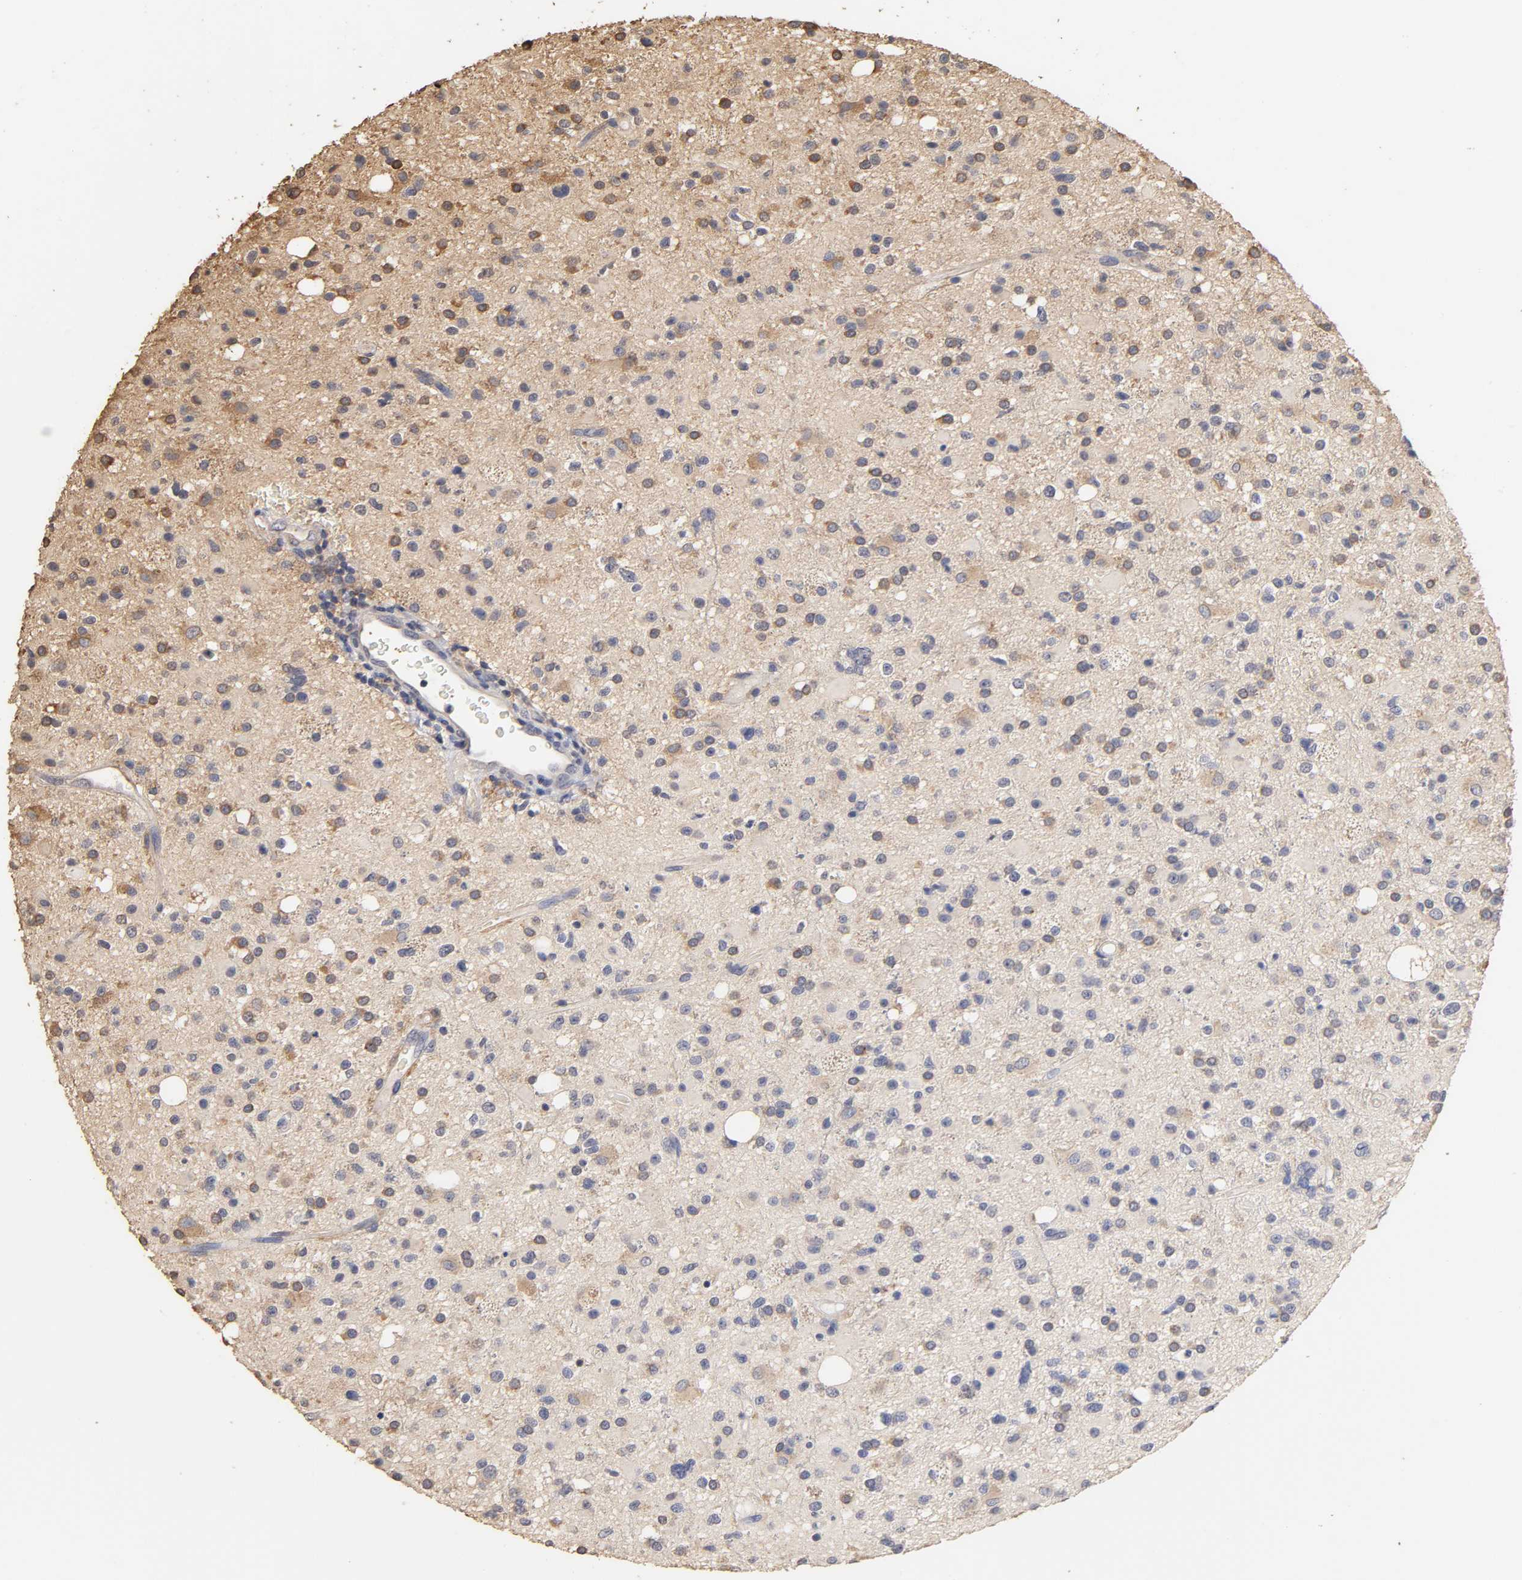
{"staining": {"intensity": "moderate", "quantity": "<25%", "location": "cytoplasmic/membranous"}, "tissue": "glioma", "cell_type": "Tumor cells", "image_type": "cancer", "snomed": [{"axis": "morphology", "description": "Glioma, malignant, High grade"}, {"axis": "topography", "description": "Brain"}], "caption": "A brown stain labels moderate cytoplasmic/membranous staining of a protein in malignant high-grade glioma tumor cells.", "gene": "VSIG4", "patient": {"sex": "male", "age": 33}}